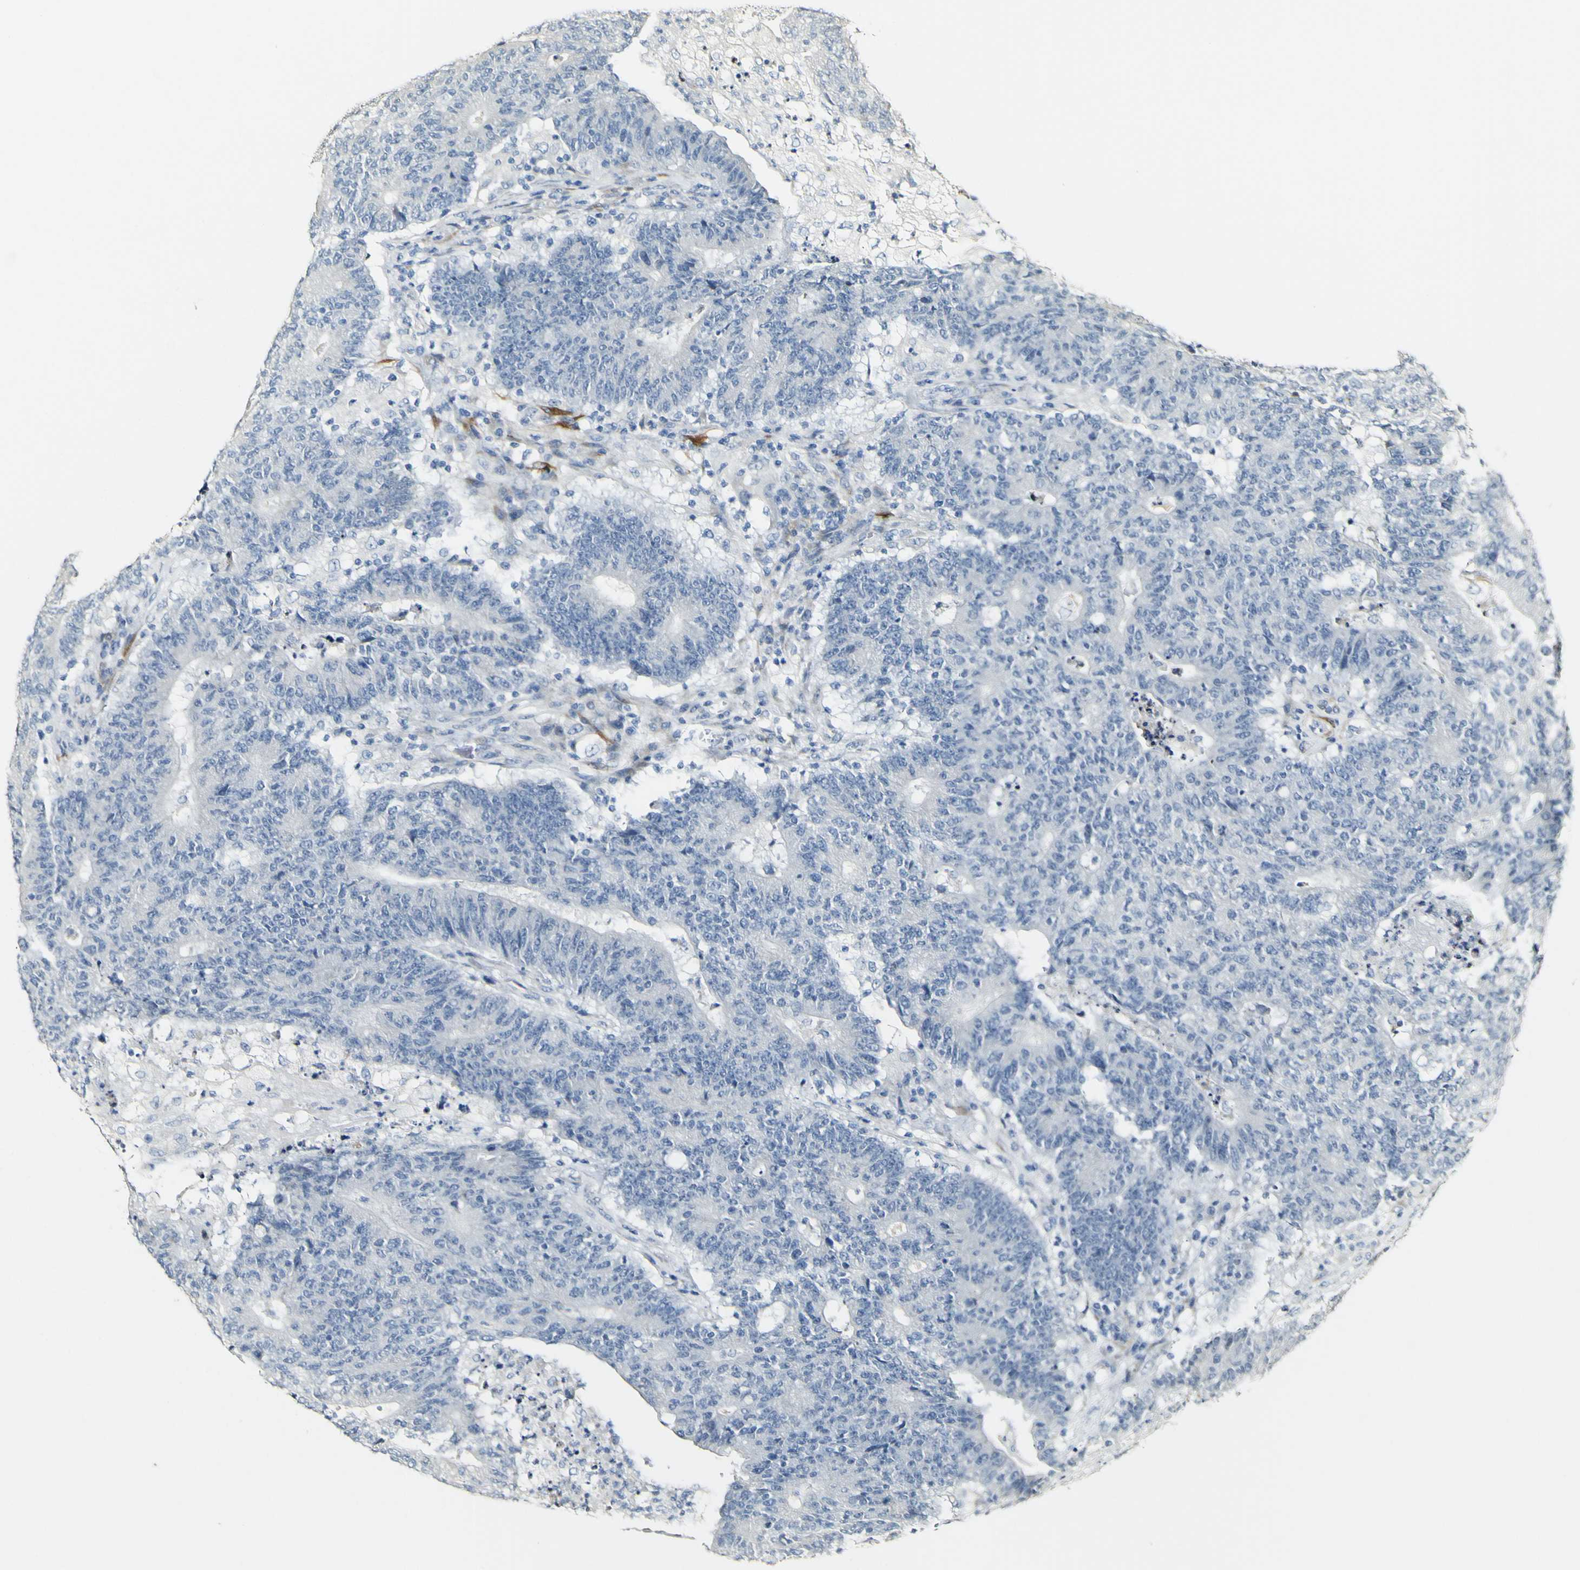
{"staining": {"intensity": "negative", "quantity": "none", "location": "none"}, "tissue": "colorectal cancer", "cell_type": "Tumor cells", "image_type": "cancer", "snomed": [{"axis": "morphology", "description": "Normal tissue, NOS"}, {"axis": "morphology", "description": "Adenocarcinoma, NOS"}, {"axis": "topography", "description": "Colon"}], "caption": "This is a micrograph of immunohistochemistry staining of adenocarcinoma (colorectal), which shows no expression in tumor cells. (DAB immunohistochemistry with hematoxylin counter stain).", "gene": "FMO3", "patient": {"sex": "female", "age": 75}}